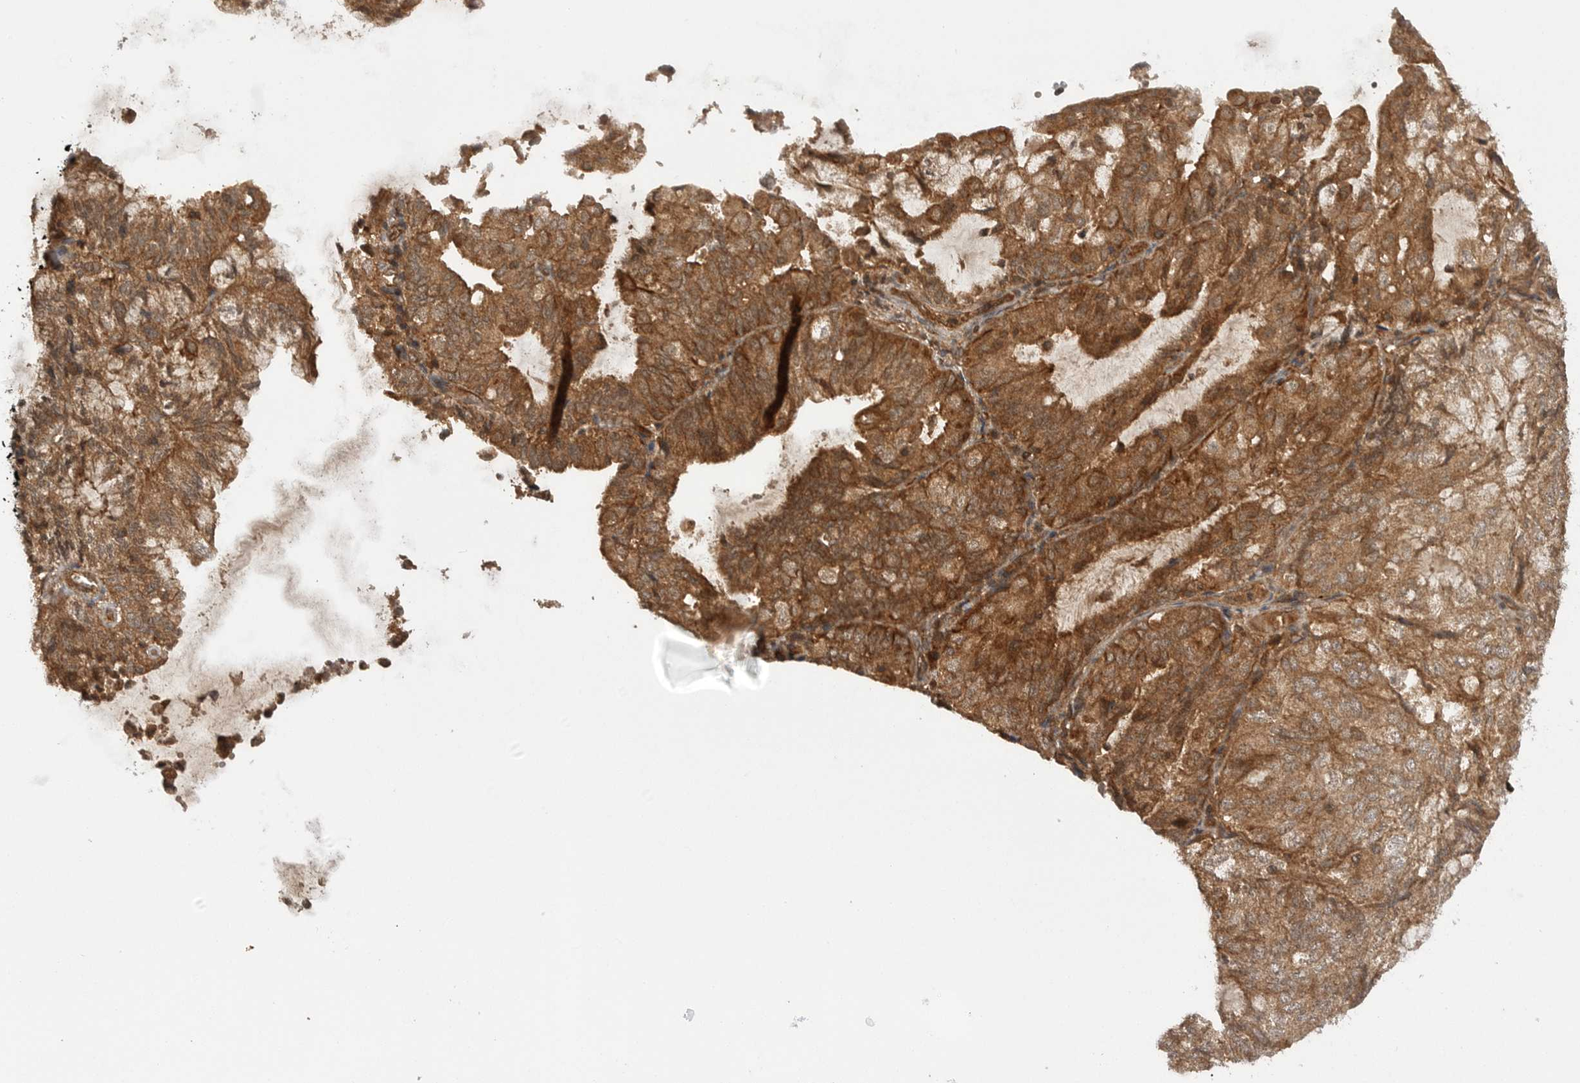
{"staining": {"intensity": "strong", "quantity": ">75%", "location": "cytoplasmic/membranous"}, "tissue": "endometrial cancer", "cell_type": "Tumor cells", "image_type": "cancer", "snomed": [{"axis": "morphology", "description": "Adenocarcinoma, NOS"}, {"axis": "topography", "description": "Endometrium"}], "caption": "A photomicrograph of human endometrial adenocarcinoma stained for a protein reveals strong cytoplasmic/membranous brown staining in tumor cells.", "gene": "PRDX4", "patient": {"sex": "female", "age": 81}}